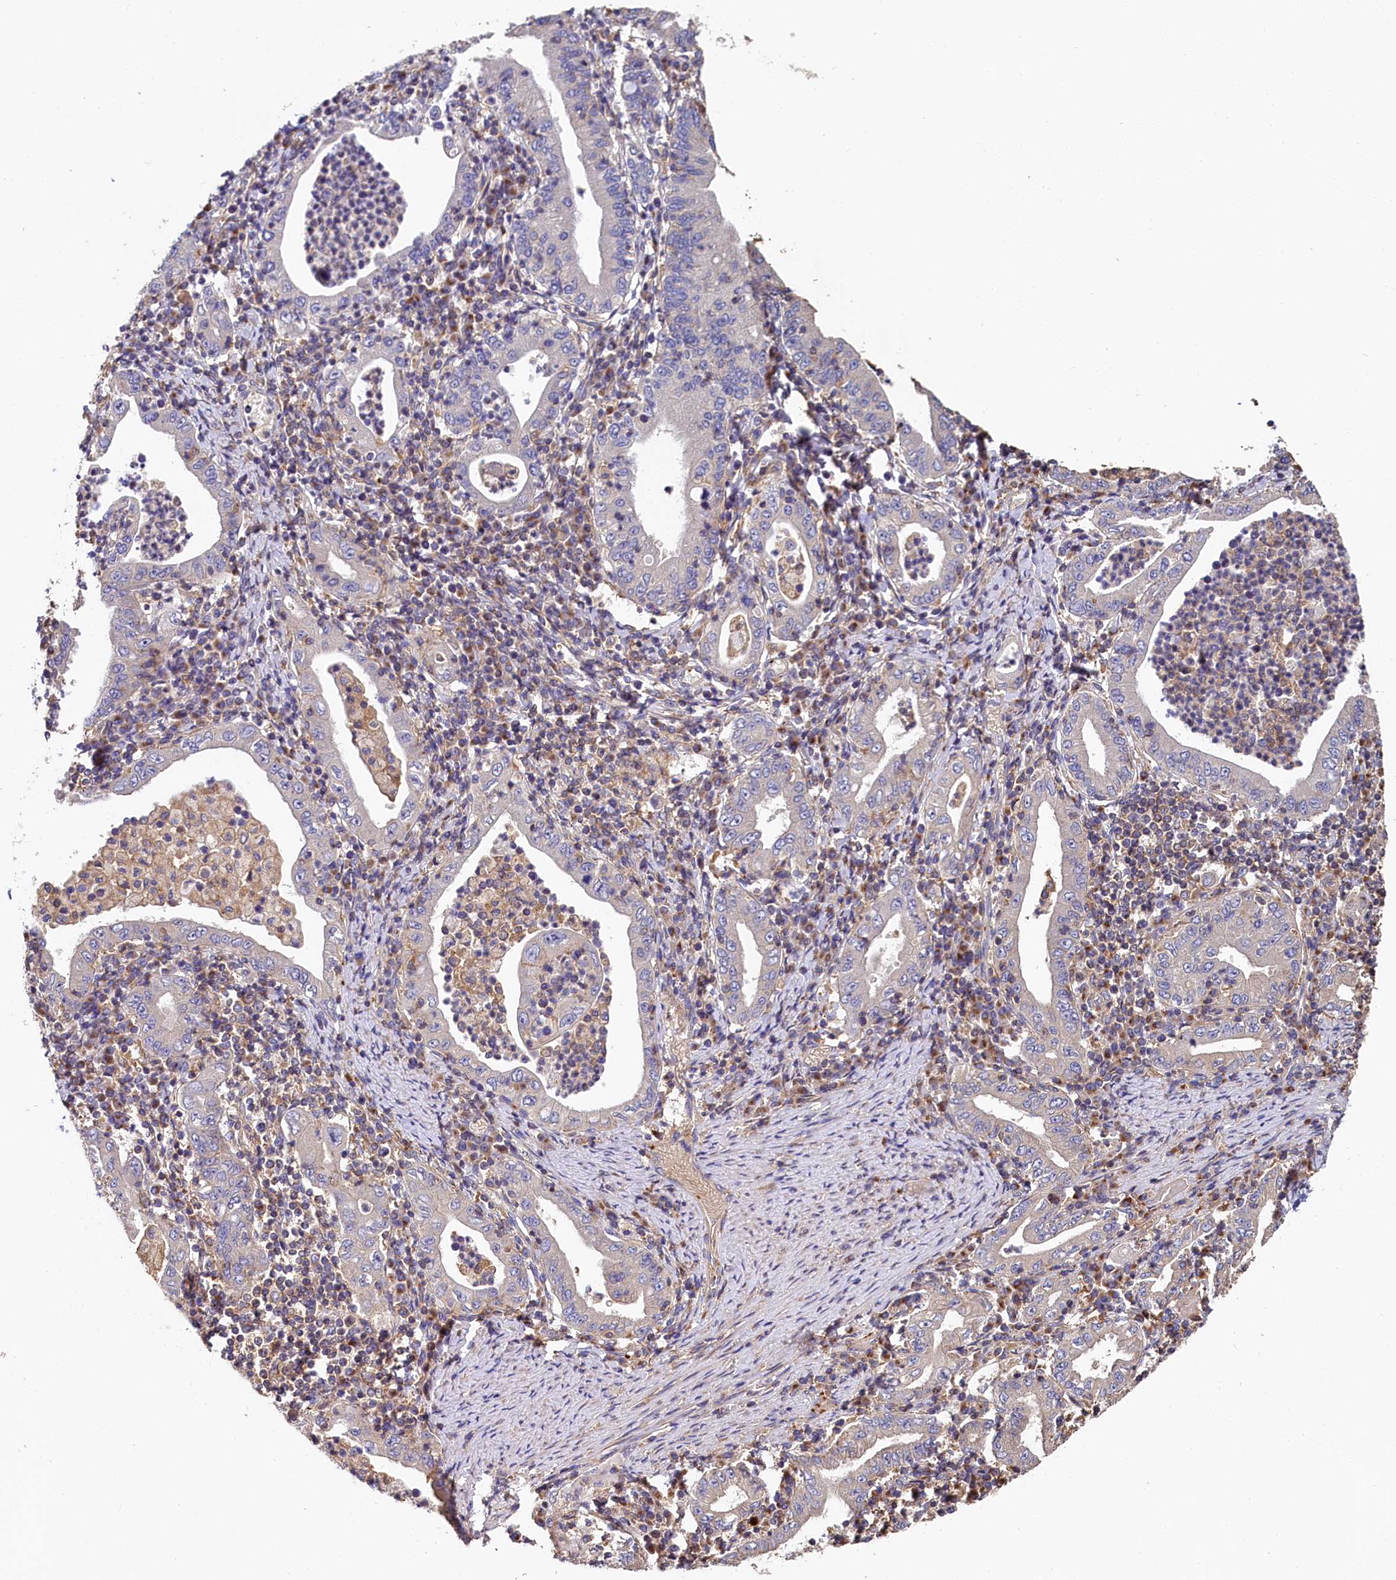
{"staining": {"intensity": "weak", "quantity": "25%-75%", "location": "cytoplasmic/membranous"}, "tissue": "stomach cancer", "cell_type": "Tumor cells", "image_type": "cancer", "snomed": [{"axis": "morphology", "description": "Normal tissue, NOS"}, {"axis": "morphology", "description": "Adenocarcinoma, NOS"}, {"axis": "topography", "description": "Esophagus"}, {"axis": "topography", "description": "Stomach, upper"}, {"axis": "topography", "description": "Peripheral nerve tissue"}], "caption": "This is a micrograph of immunohistochemistry (IHC) staining of adenocarcinoma (stomach), which shows weak positivity in the cytoplasmic/membranous of tumor cells.", "gene": "PPIP5K1", "patient": {"sex": "male", "age": 62}}